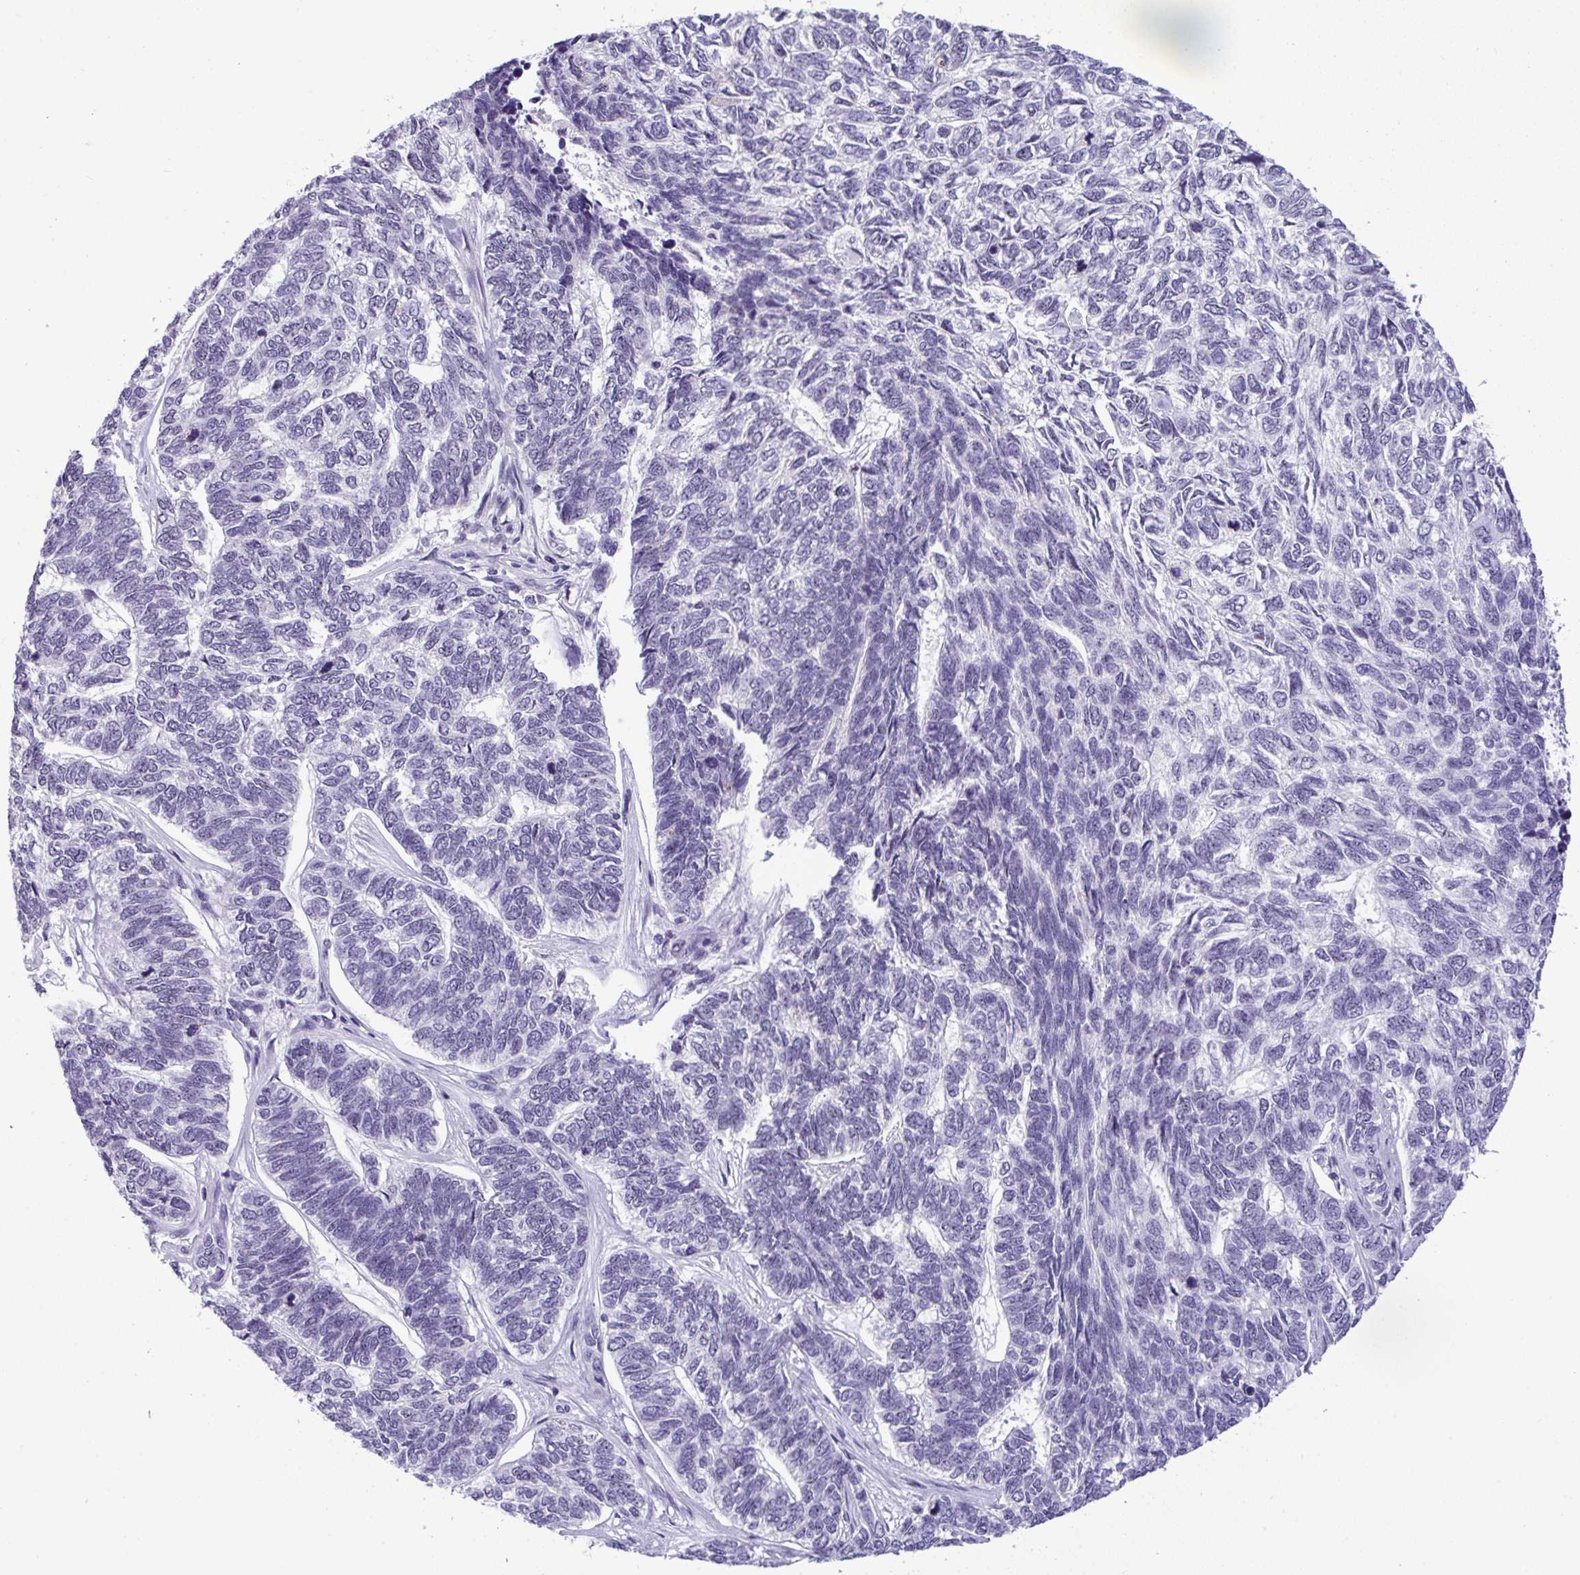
{"staining": {"intensity": "negative", "quantity": "none", "location": "none"}, "tissue": "skin cancer", "cell_type": "Tumor cells", "image_type": "cancer", "snomed": [{"axis": "morphology", "description": "Basal cell carcinoma"}, {"axis": "topography", "description": "Skin"}], "caption": "Immunohistochemical staining of skin cancer (basal cell carcinoma) exhibits no significant staining in tumor cells. The staining is performed using DAB brown chromogen with nuclei counter-stained in using hematoxylin.", "gene": "YBX2", "patient": {"sex": "female", "age": 65}}